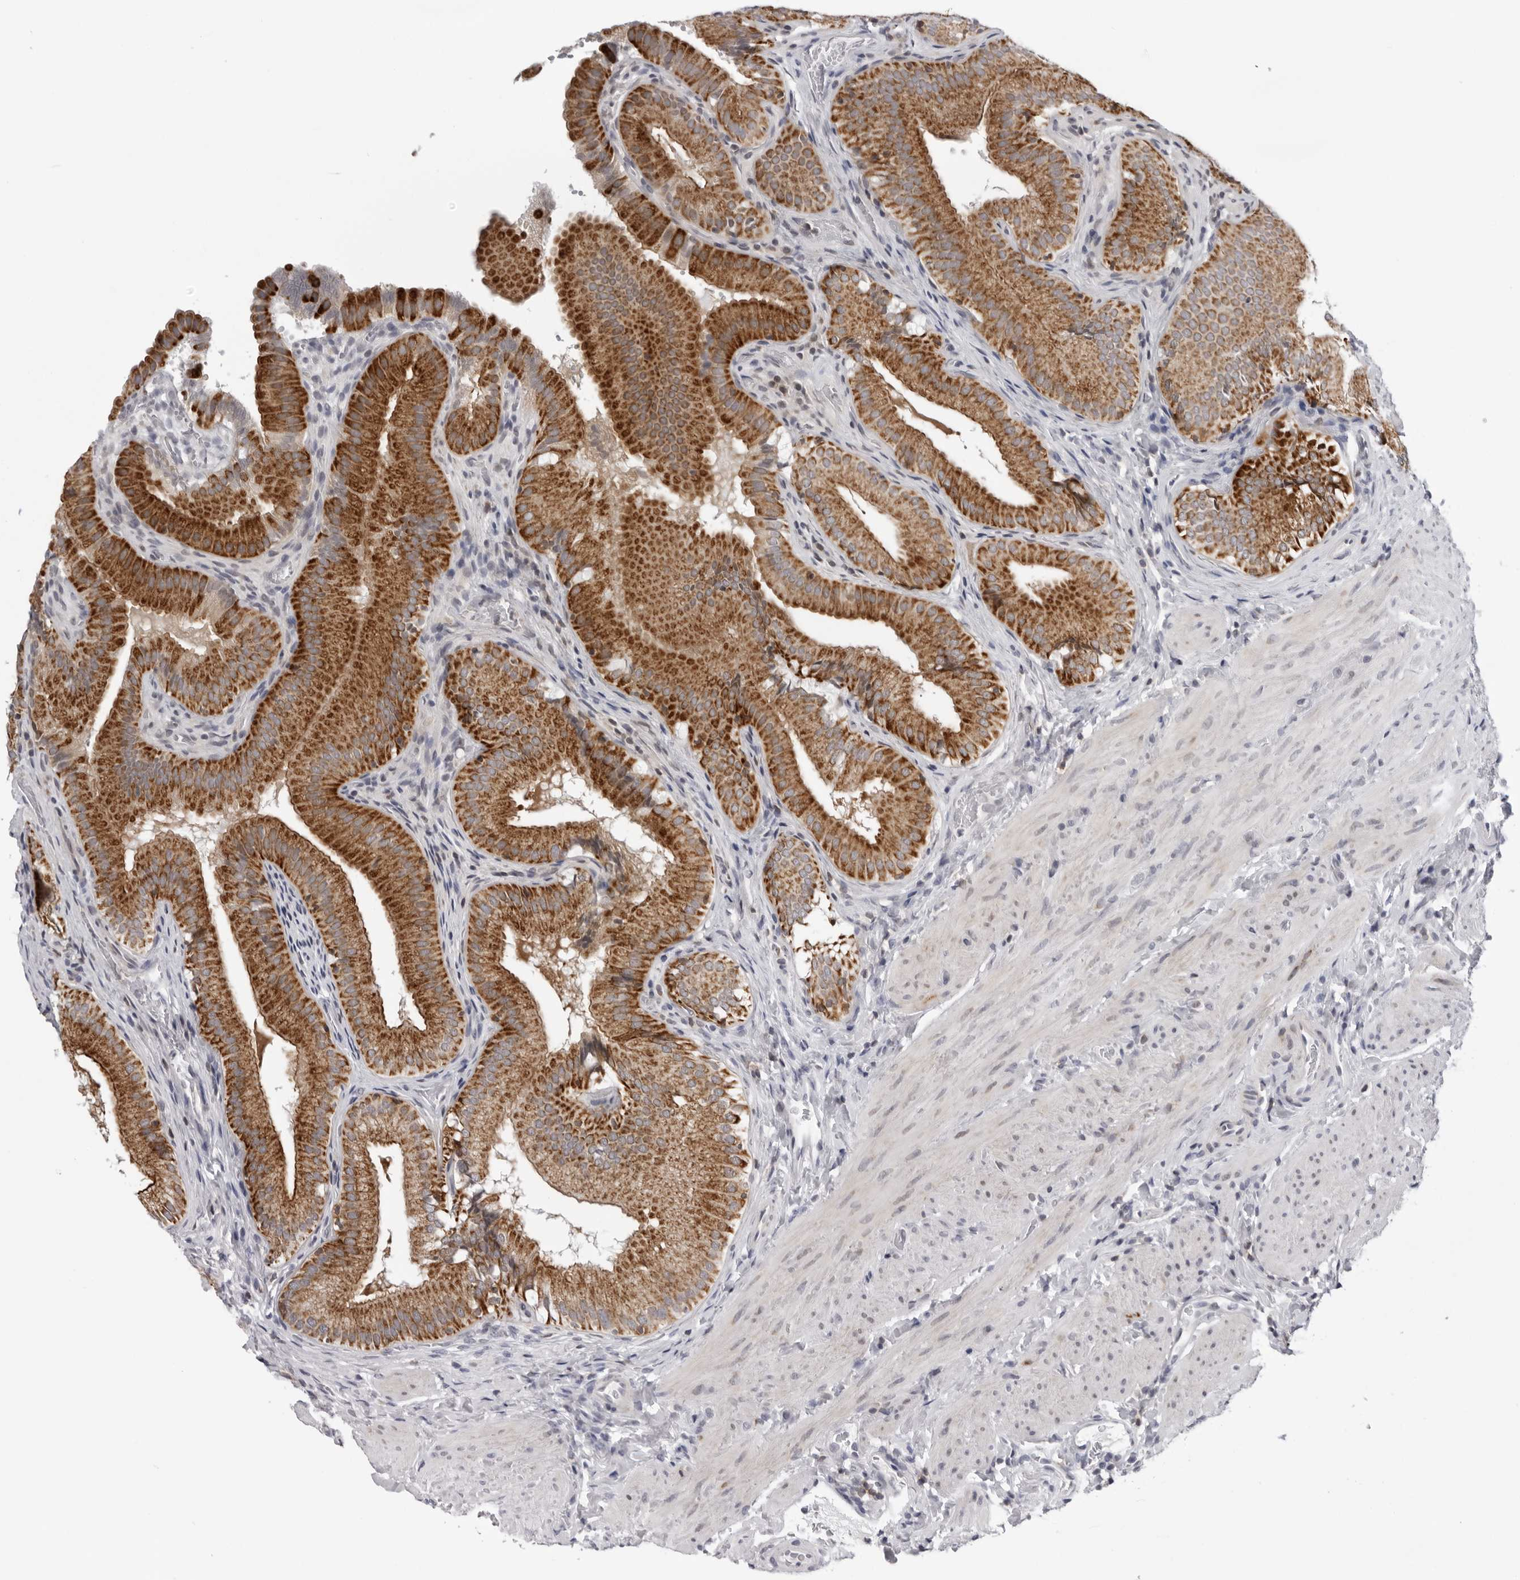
{"staining": {"intensity": "strong", "quantity": ">75%", "location": "cytoplasmic/membranous"}, "tissue": "gallbladder", "cell_type": "Glandular cells", "image_type": "normal", "snomed": [{"axis": "morphology", "description": "Normal tissue, NOS"}, {"axis": "topography", "description": "Gallbladder"}], "caption": "A high-resolution photomicrograph shows immunohistochemistry staining of unremarkable gallbladder, which shows strong cytoplasmic/membranous expression in approximately >75% of glandular cells.", "gene": "CPT2", "patient": {"sex": "female", "age": 30}}